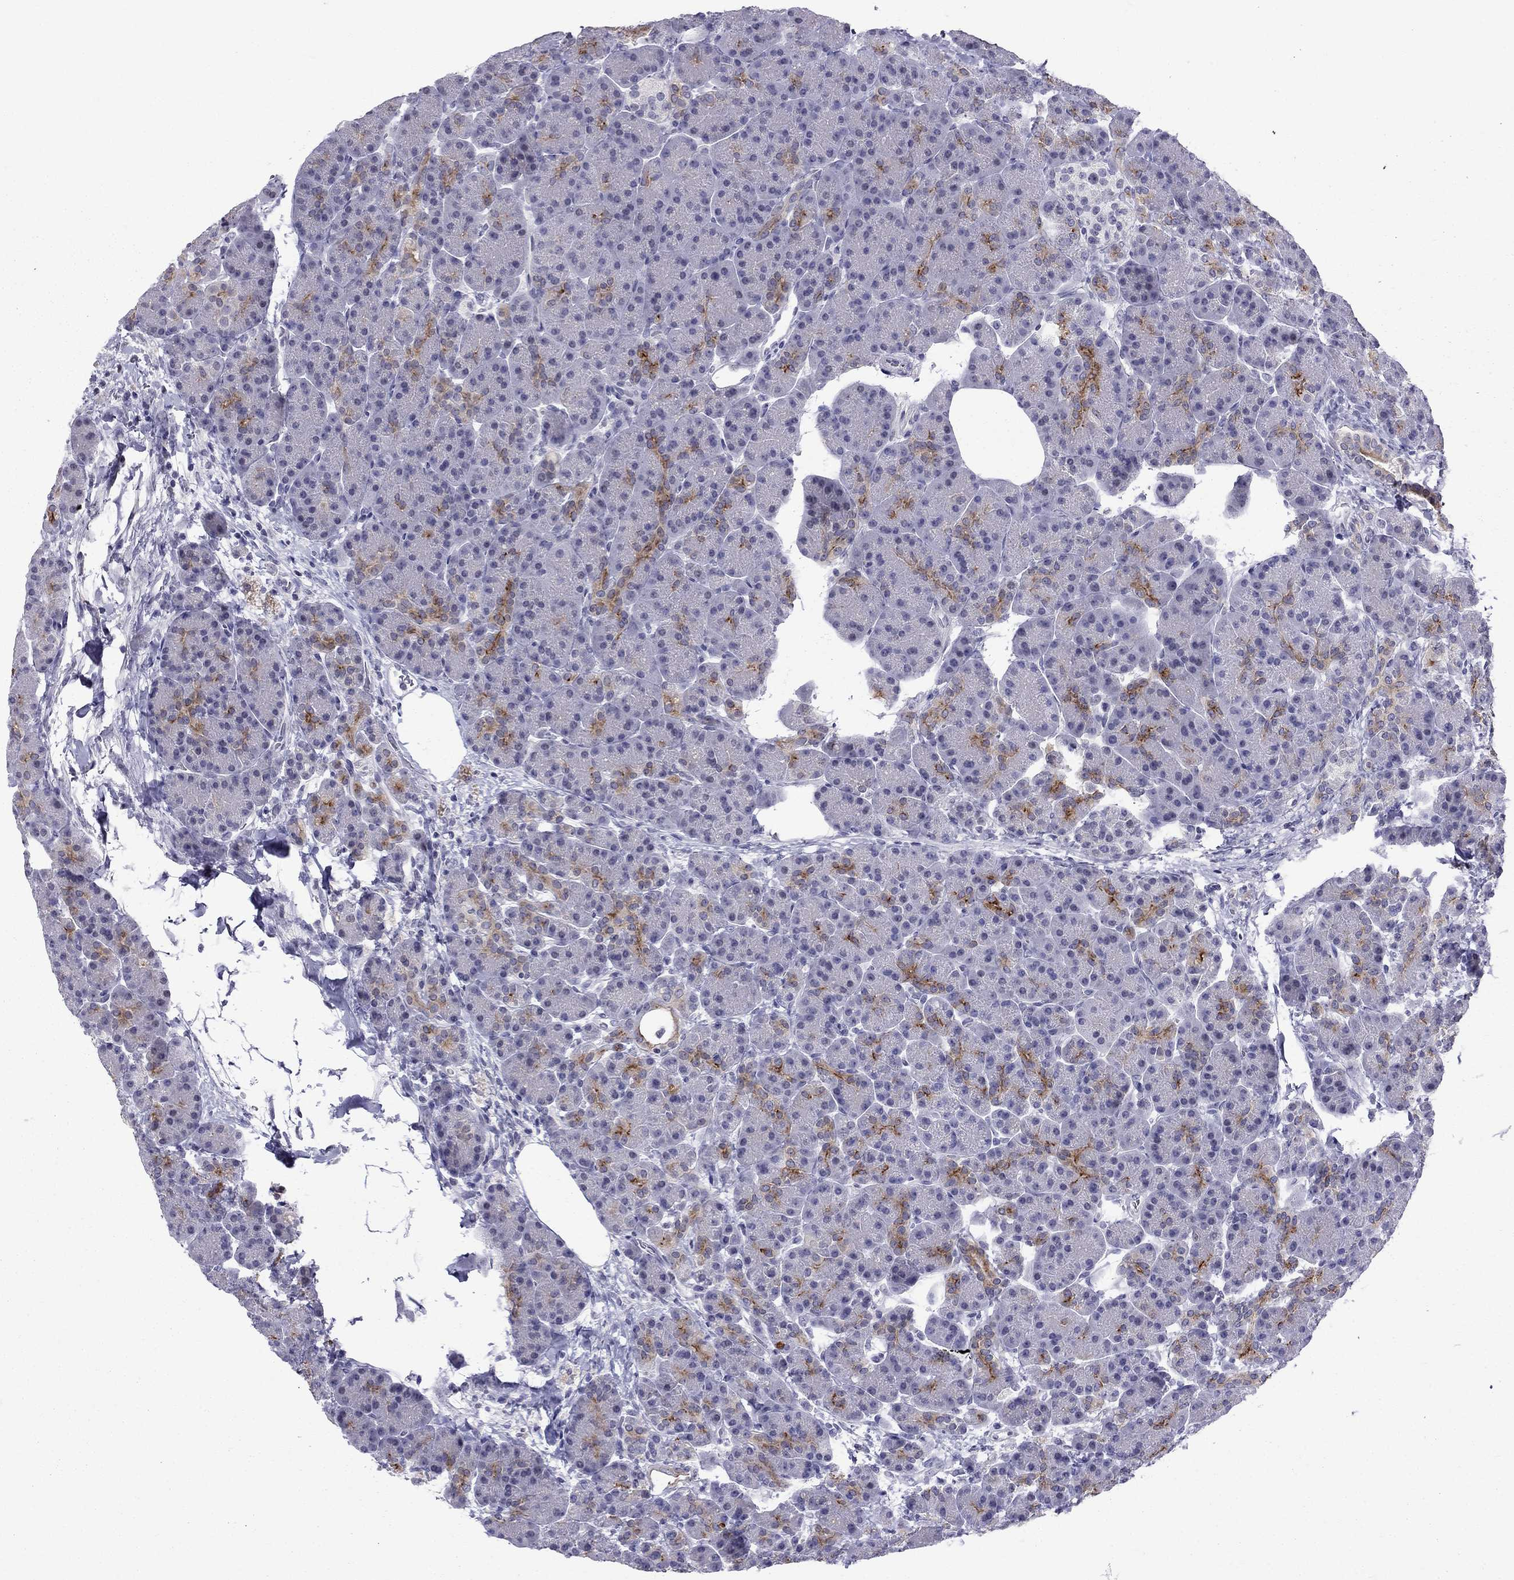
{"staining": {"intensity": "strong", "quantity": "<25%", "location": "cytoplasmic/membranous"}, "tissue": "pancreas", "cell_type": "Exocrine glandular cells", "image_type": "normal", "snomed": [{"axis": "morphology", "description": "Normal tissue, NOS"}, {"axis": "topography", "description": "Pancreas"}], "caption": "Immunohistochemical staining of normal human pancreas shows strong cytoplasmic/membranous protein positivity in about <25% of exocrine glandular cells. The staining was performed using DAB (3,3'-diaminobenzidine), with brown indicating positive protein expression. Nuclei are stained blue with hematoxylin.", "gene": "MUC15", "patient": {"sex": "female", "age": 63}}